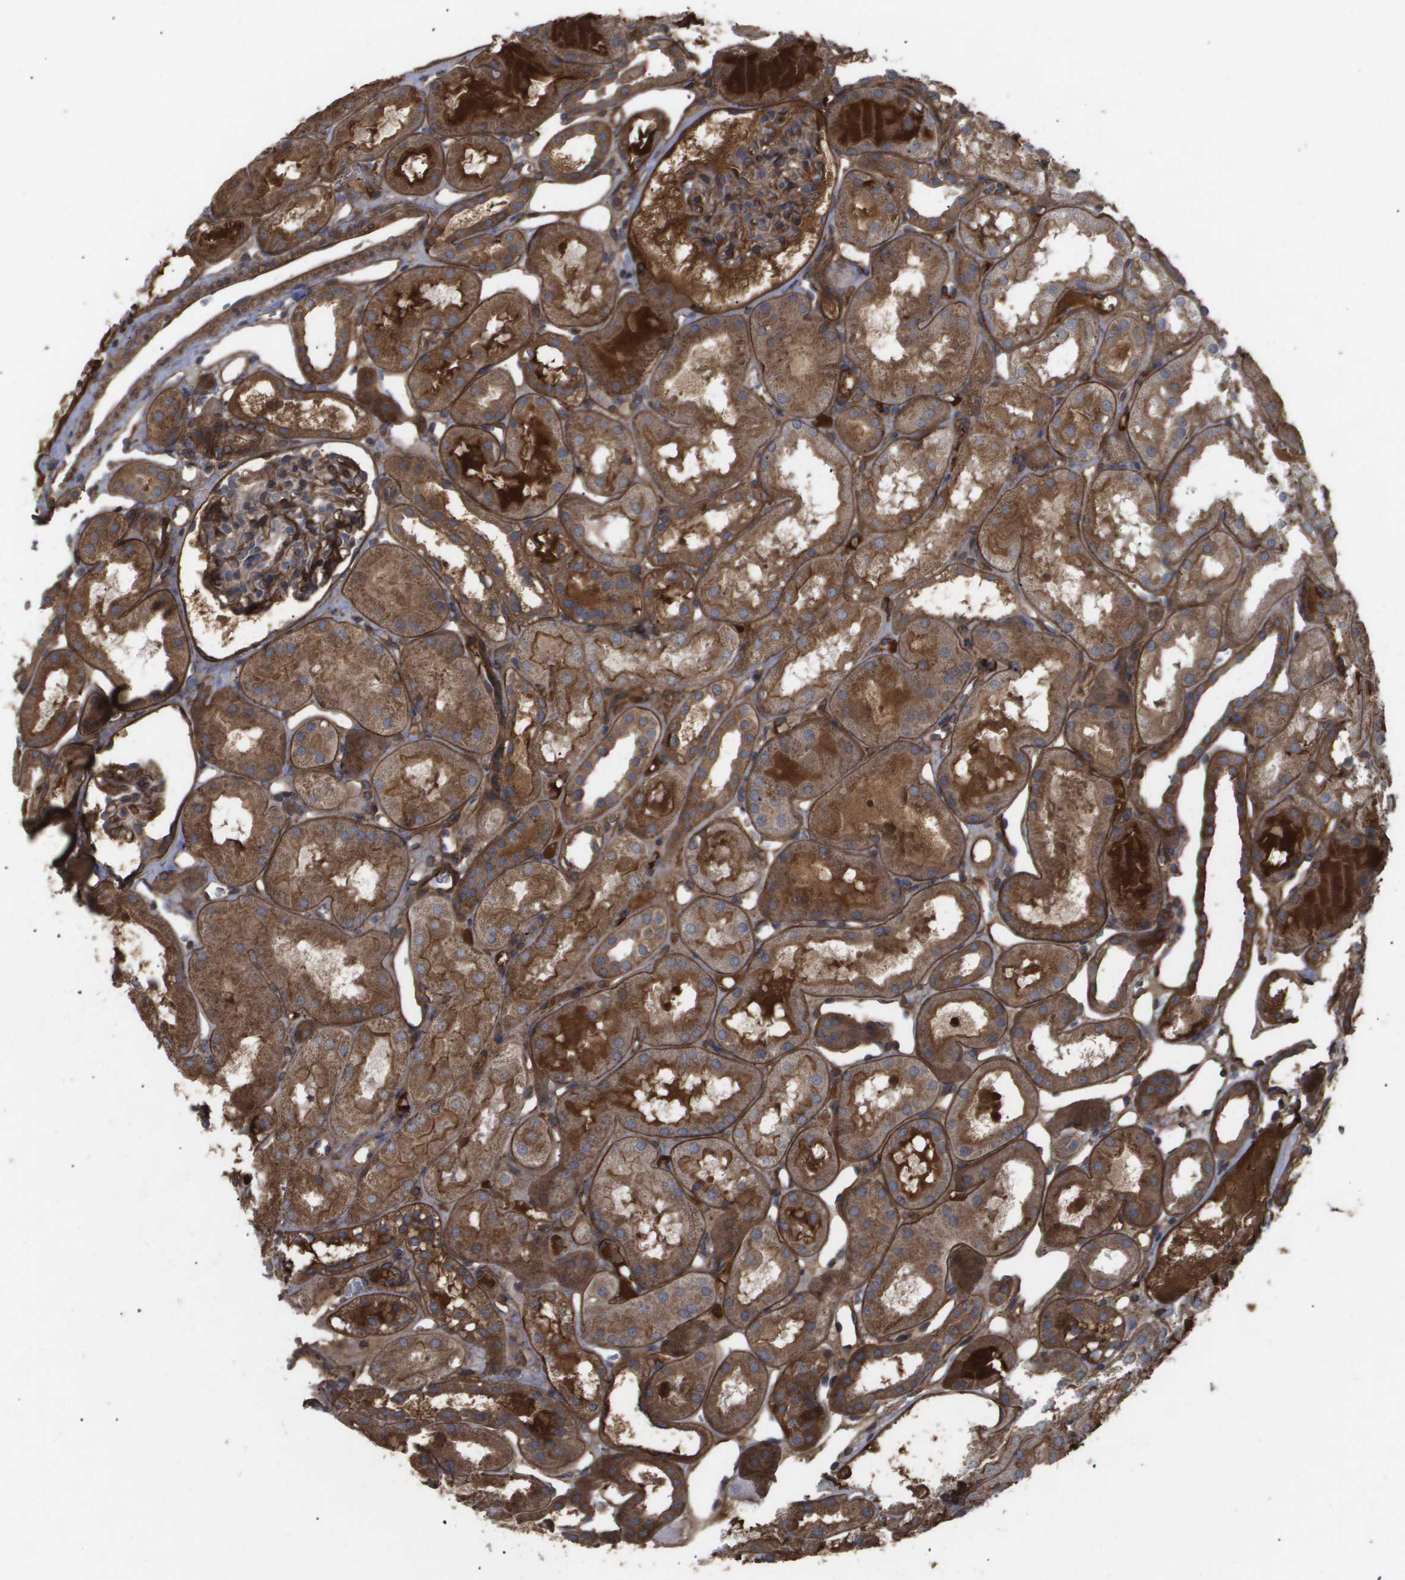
{"staining": {"intensity": "moderate", "quantity": ">75%", "location": "cytoplasmic/membranous"}, "tissue": "kidney", "cell_type": "Cells in glomeruli", "image_type": "normal", "snomed": [{"axis": "morphology", "description": "Normal tissue, NOS"}, {"axis": "topography", "description": "Kidney"}, {"axis": "topography", "description": "Urinary bladder"}], "caption": "Moderate cytoplasmic/membranous positivity is appreciated in approximately >75% of cells in glomeruli in normal kidney.", "gene": "TNS1", "patient": {"sex": "male", "age": 16}}